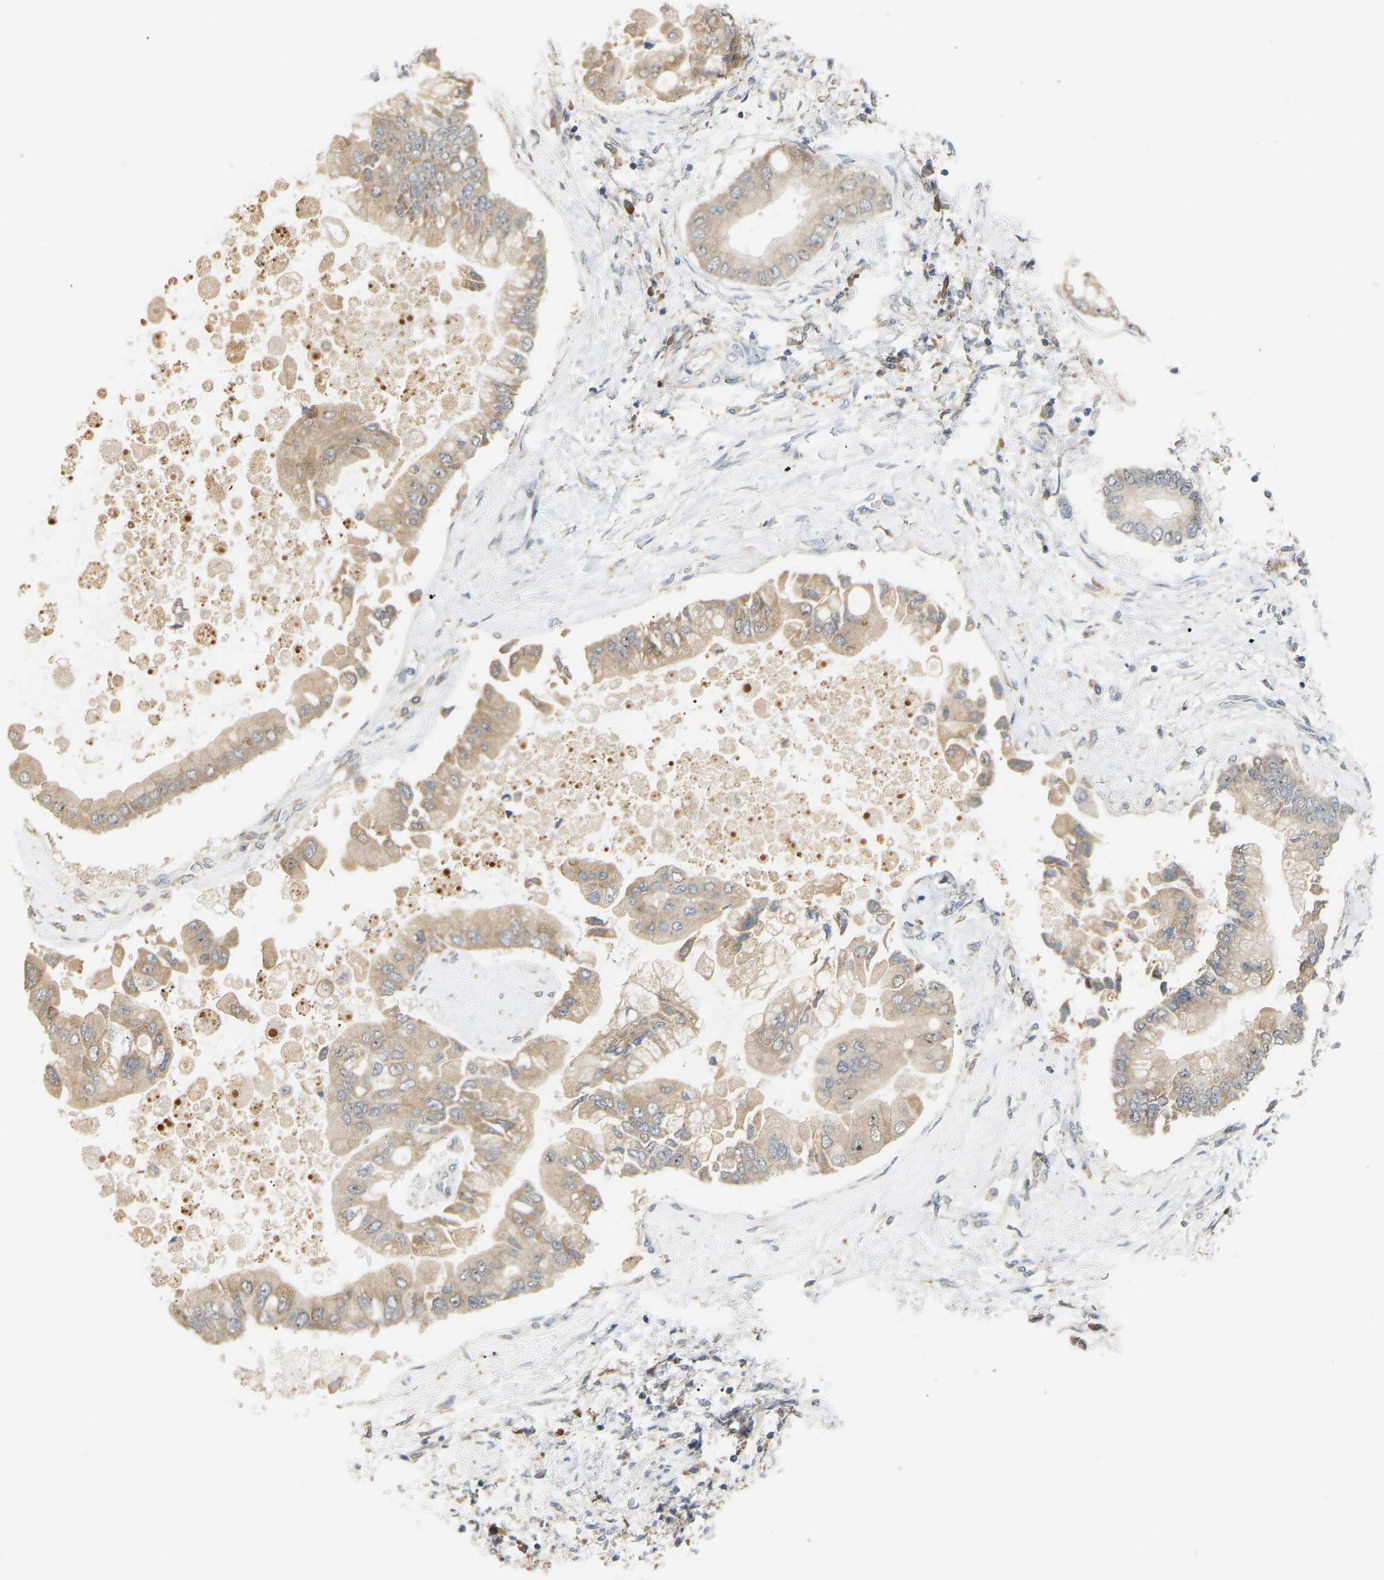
{"staining": {"intensity": "weak", "quantity": ">75%", "location": "cytoplasmic/membranous"}, "tissue": "liver cancer", "cell_type": "Tumor cells", "image_type": "cancer", "snomed": [{"axis": "morphology", "description": "Cholangiocarcinoma"}, {"axis": "topography", "description": "Liver"}], "caption": "Liver cholangiocarcinoma tissue exhibits weak cytoplasmic/membranous staining in approximately >75% of tumor cells (Stains: DAB (3,3'-diaminobenzidine) in brown, nuclei in blue, Microscopy: brightfield microscopy at high magnification).", "gene": "PTPN4", "patient": {"sex": "male", "age": 50}}